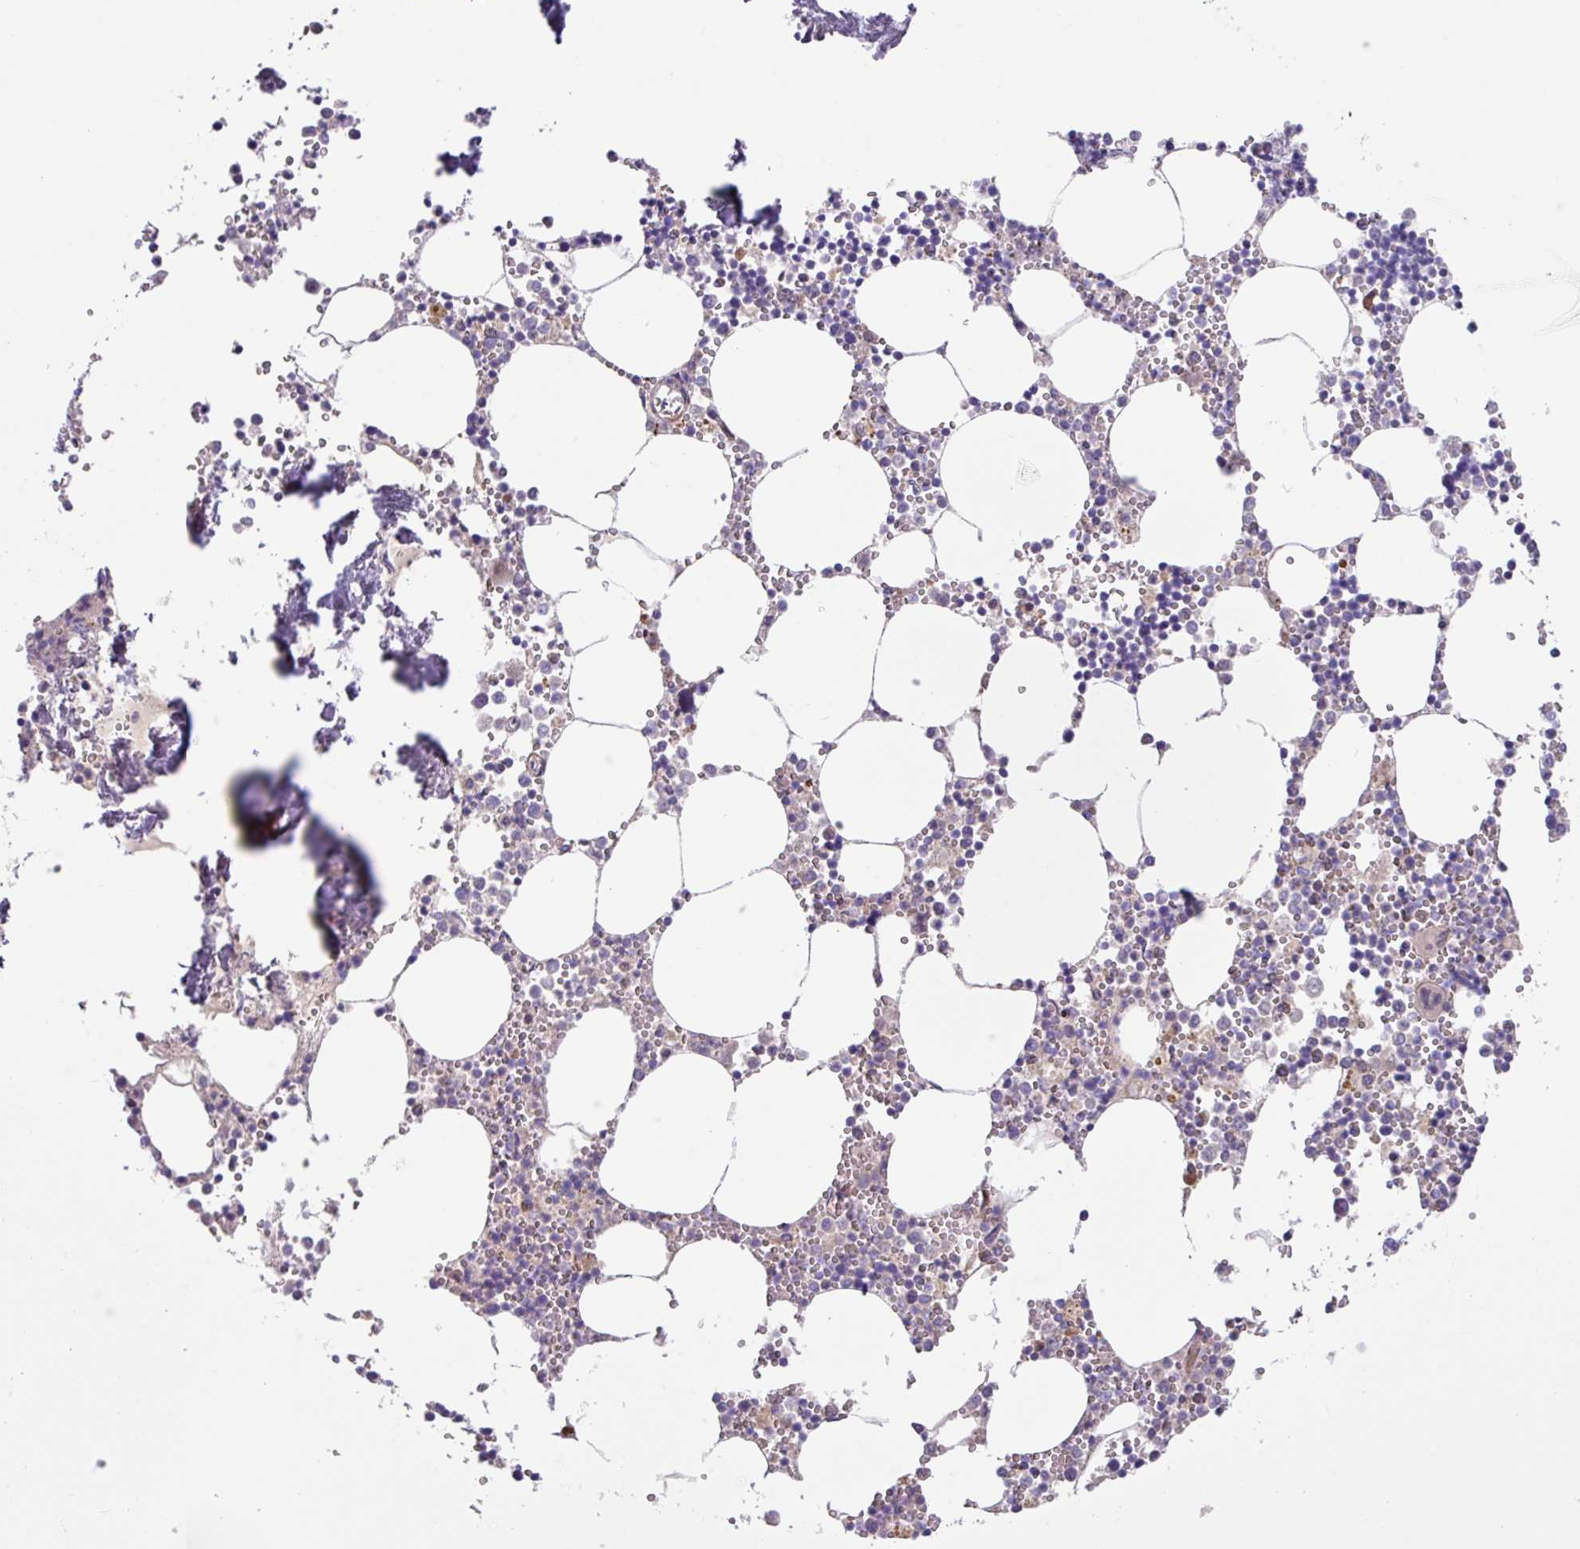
{"staining": {"intensity": "negative", "quantity": "none", "location": "none"}, "tissue": "bone marrow", "cell_type": "Hematopoietic cells", "image_type": "normal", "snomed": [{"axis": "morphology", "description": "Normal tissue, NOS"}, {"axis": "topography", "description": "Bone marrow"}], "caption": "Bone marrow stained for a protein using IHC shows no positivity hematopoietic cells.", "gene": "IQCJ", "patient": {"sex": "male", "age": 54}}